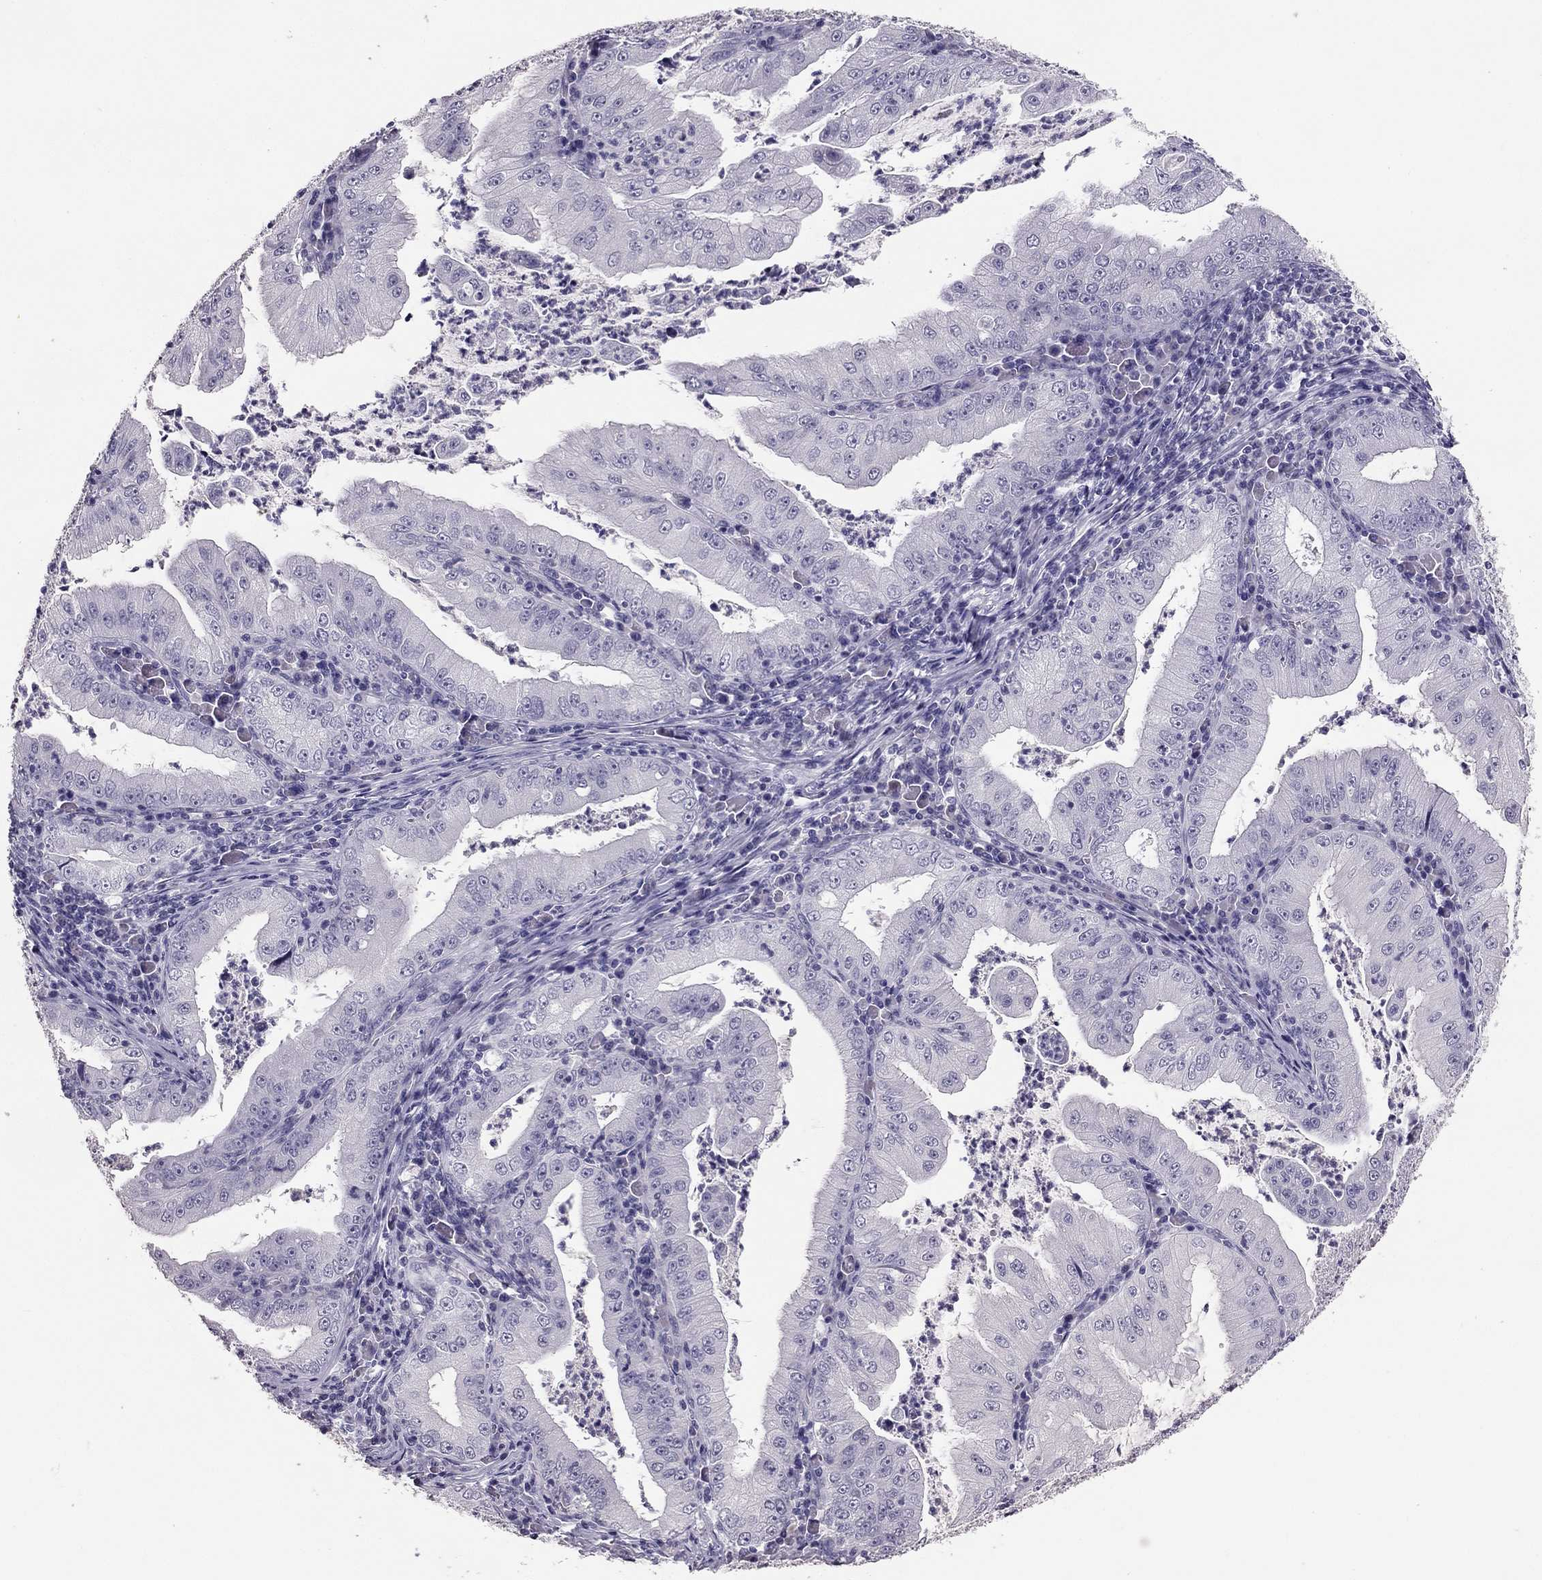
{"staining": {"intensity": "negative", "quantity": "none", "location": "none"}, "tissue": "stomach cancer", "cell_type": "Tumor cells", "image_type": "cancer", "snomed": [{"axis": "morphology", "description": "Adenocarcinoma, NOS"}, {"axis": "topography", "description": "Stomach"}], "caption": "This is an IHC histopathology image of stomach cancer. There is no staining in tumor cells.", "gene": "RHO", "patient": {"sex": "male", "age": 76}}